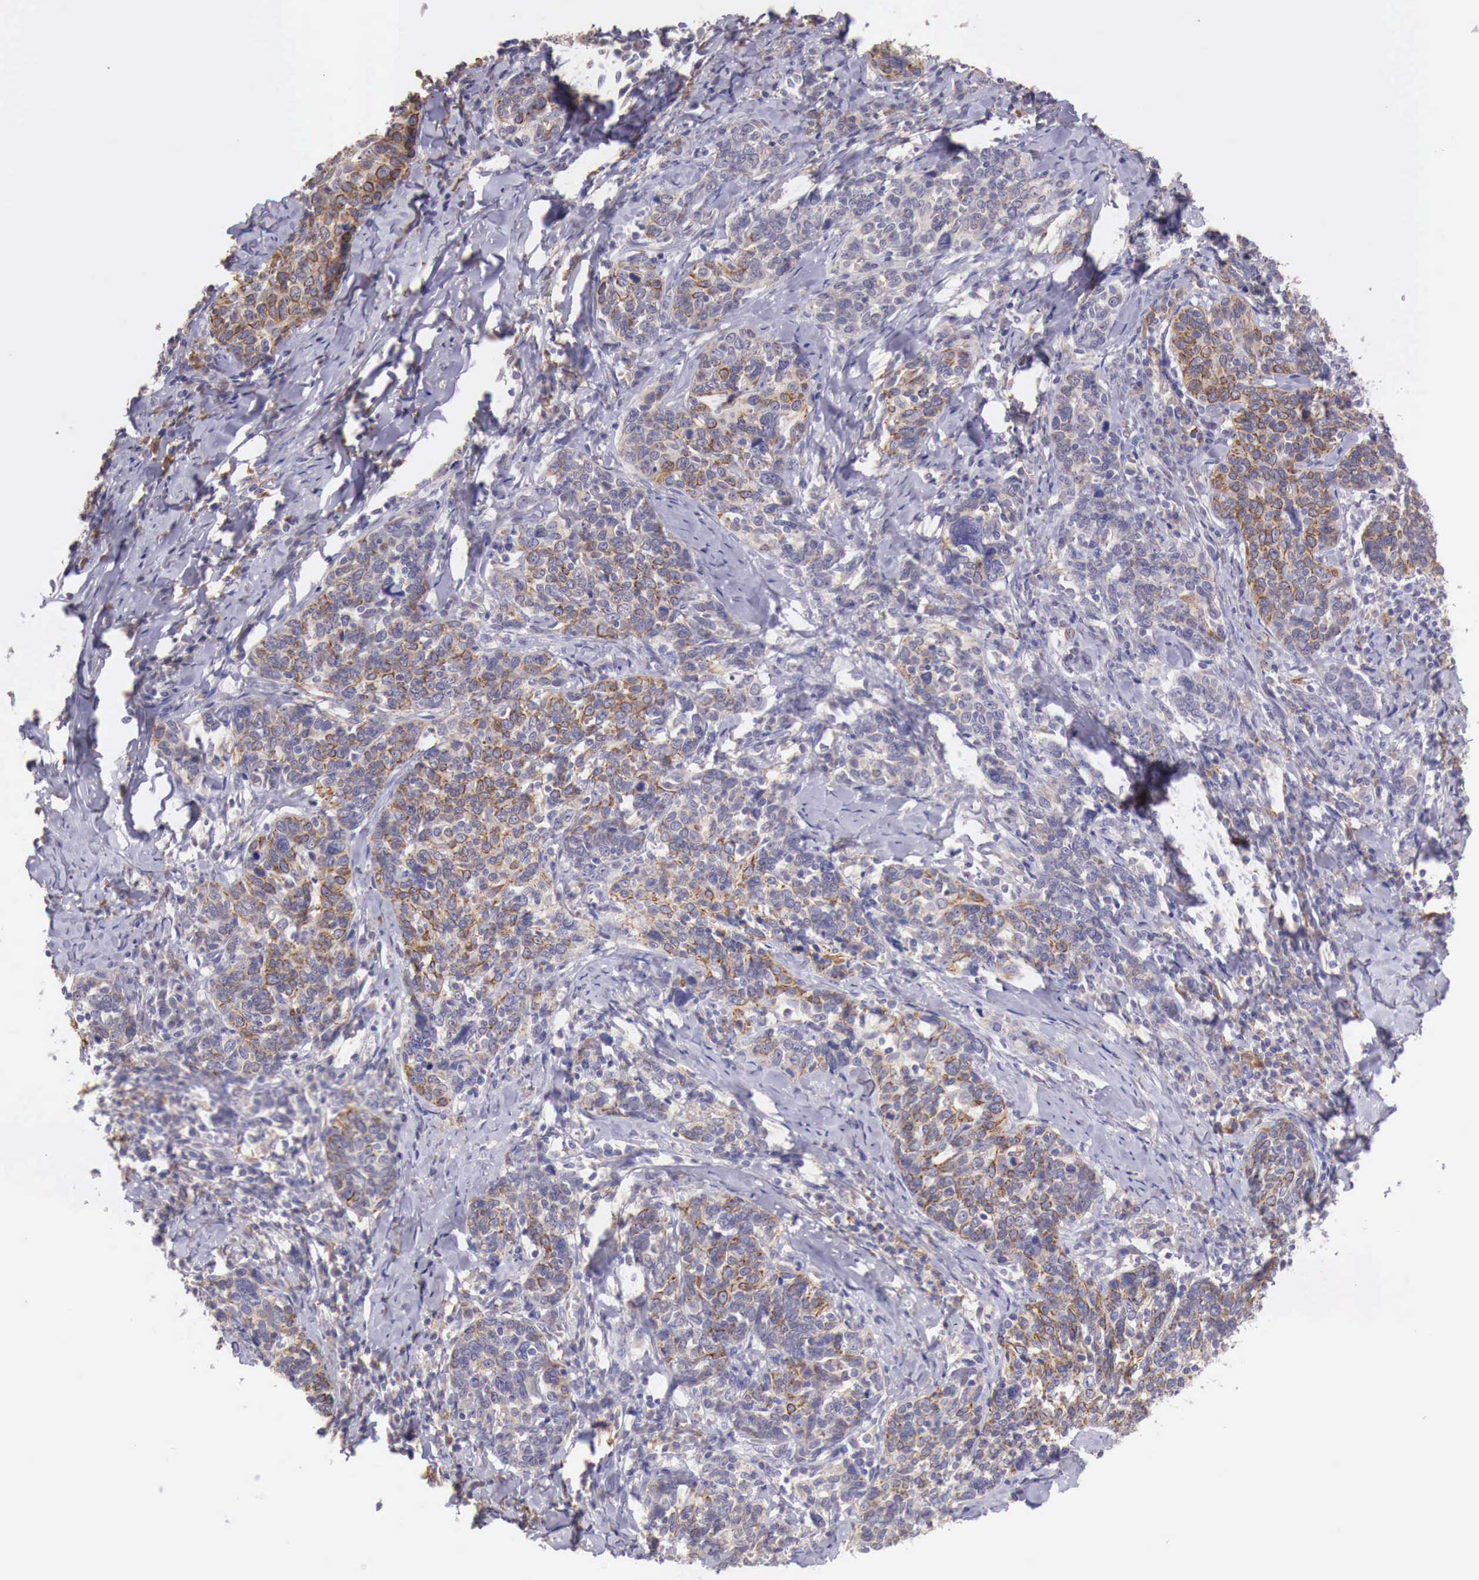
{"staining": {"intensity": "moderate", "quantity": "25%-75%", "location": "cytoplasmic/membranous"}, "tissue": "cervical cancer", "cell_type": "Tumor cells", "image_type": "cancer", "snomed": [{"axis": "morphology", "description": "Squamous cell carcinoma, NOS"}, {"axis": "topography", "description": "Cervix"}], "caption": "Immunohistochemical staining of human cervical cancer (squamous cell carcinoma) exhibits moderate cytoplasmic/membranous protein positivity in approximately 25%-75% of tumor cells. Nuclei are stained in blue.", "gene": "CHRDL1", "patient": {"sex": "female", "age": 41}}